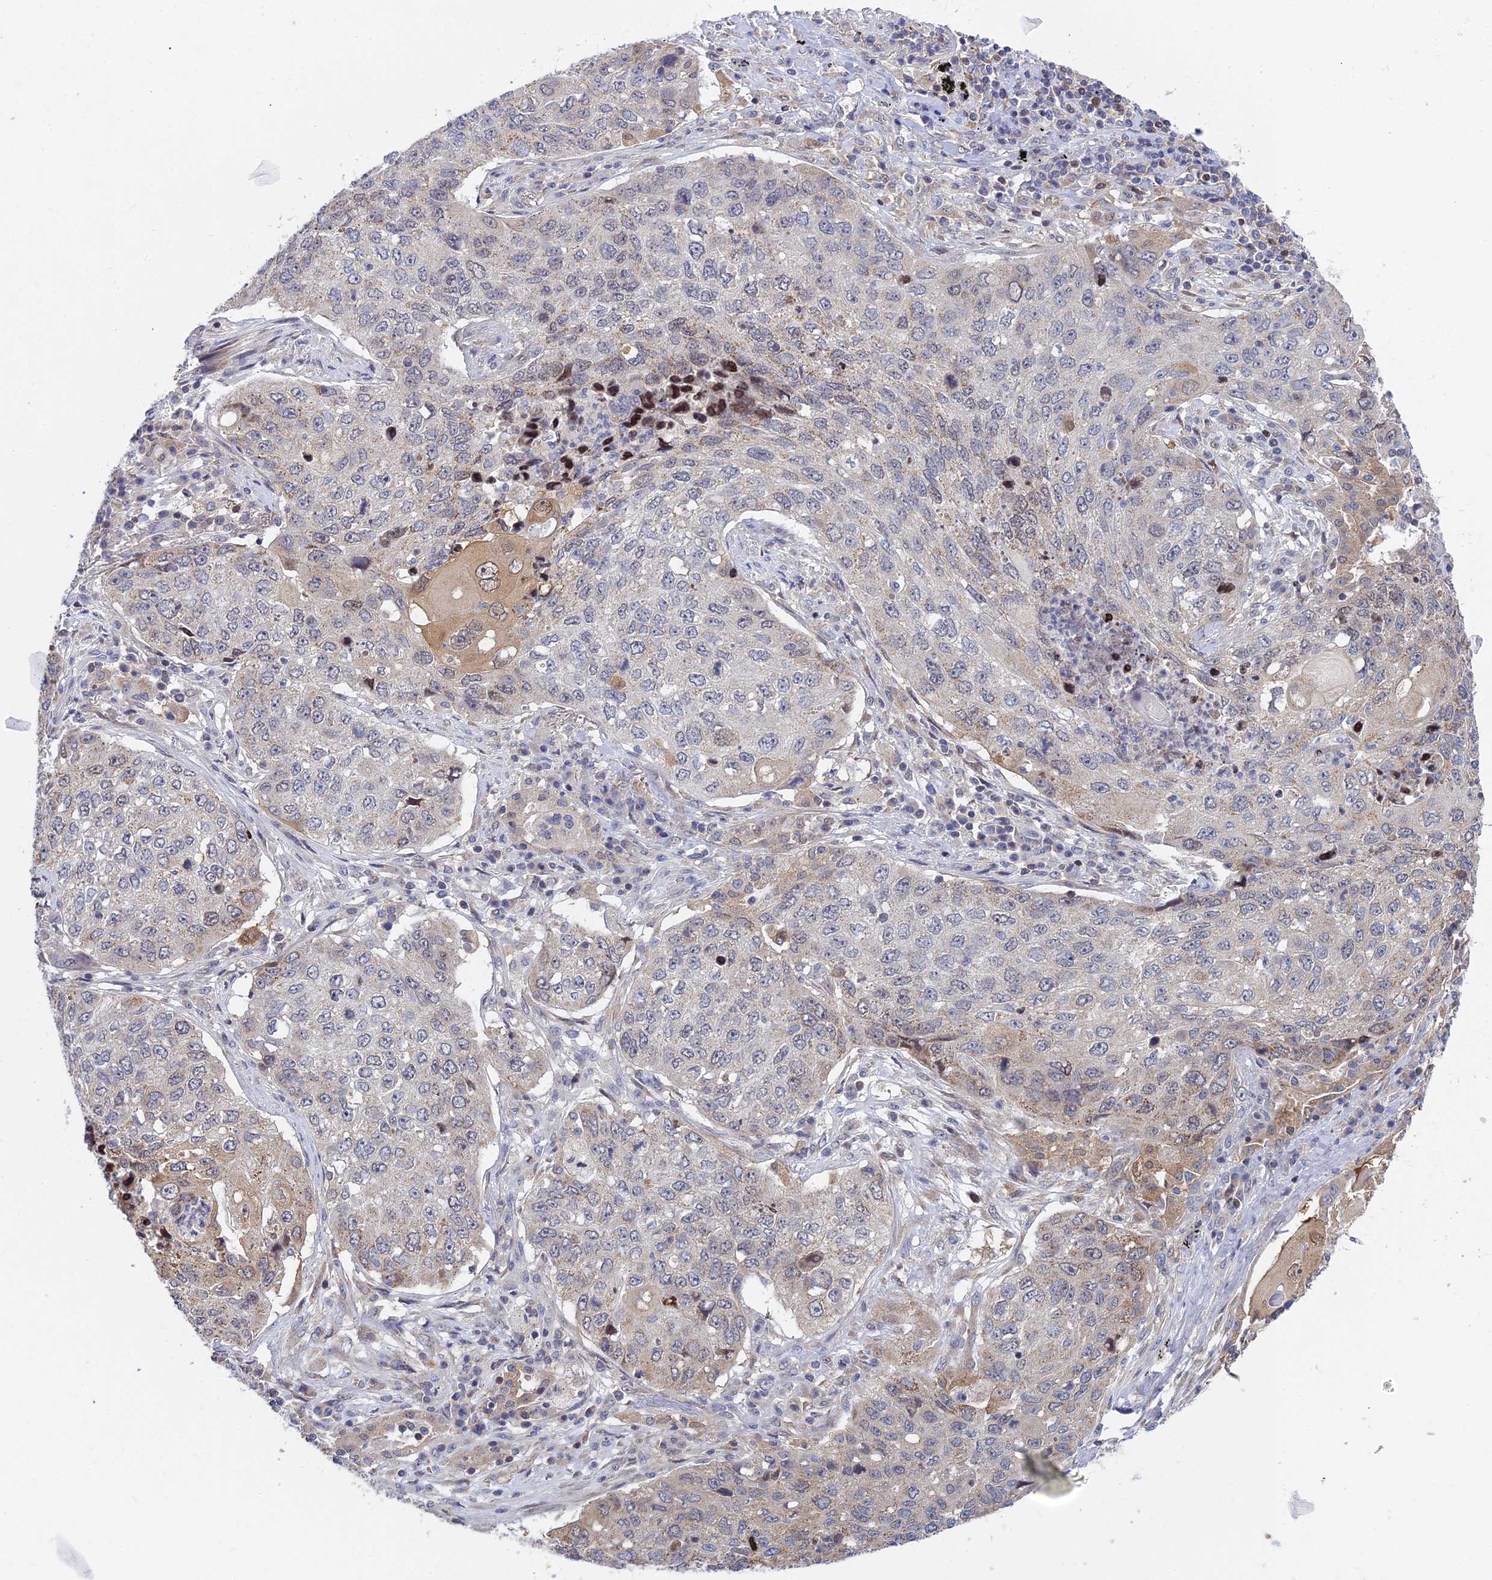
{"staining": {"intensity": "weak", "quantity": "<25%", "location": "cytoplasmic/membranous"}, "tissue": "lung cancer", "cell_type": "Tumor cells", "image_type": "cancer", "snomed": [{"axis": "morphology", "description": "Squamous cell carcinoma, NOS"}, {"axis": "topography", "description": "Lung"}], "caption": "Immunohistochemical staining of human squamous cell carcinoma (lung) shows no significant staining in tumor cells. Brightfield microscopy of immunohistochemistry (IHC) stained with DAB (brown) and hematoxylin (blue), captured at high magnification.", "gene": "ELOA2", "patient": {"sex": "female", "age": 63}}